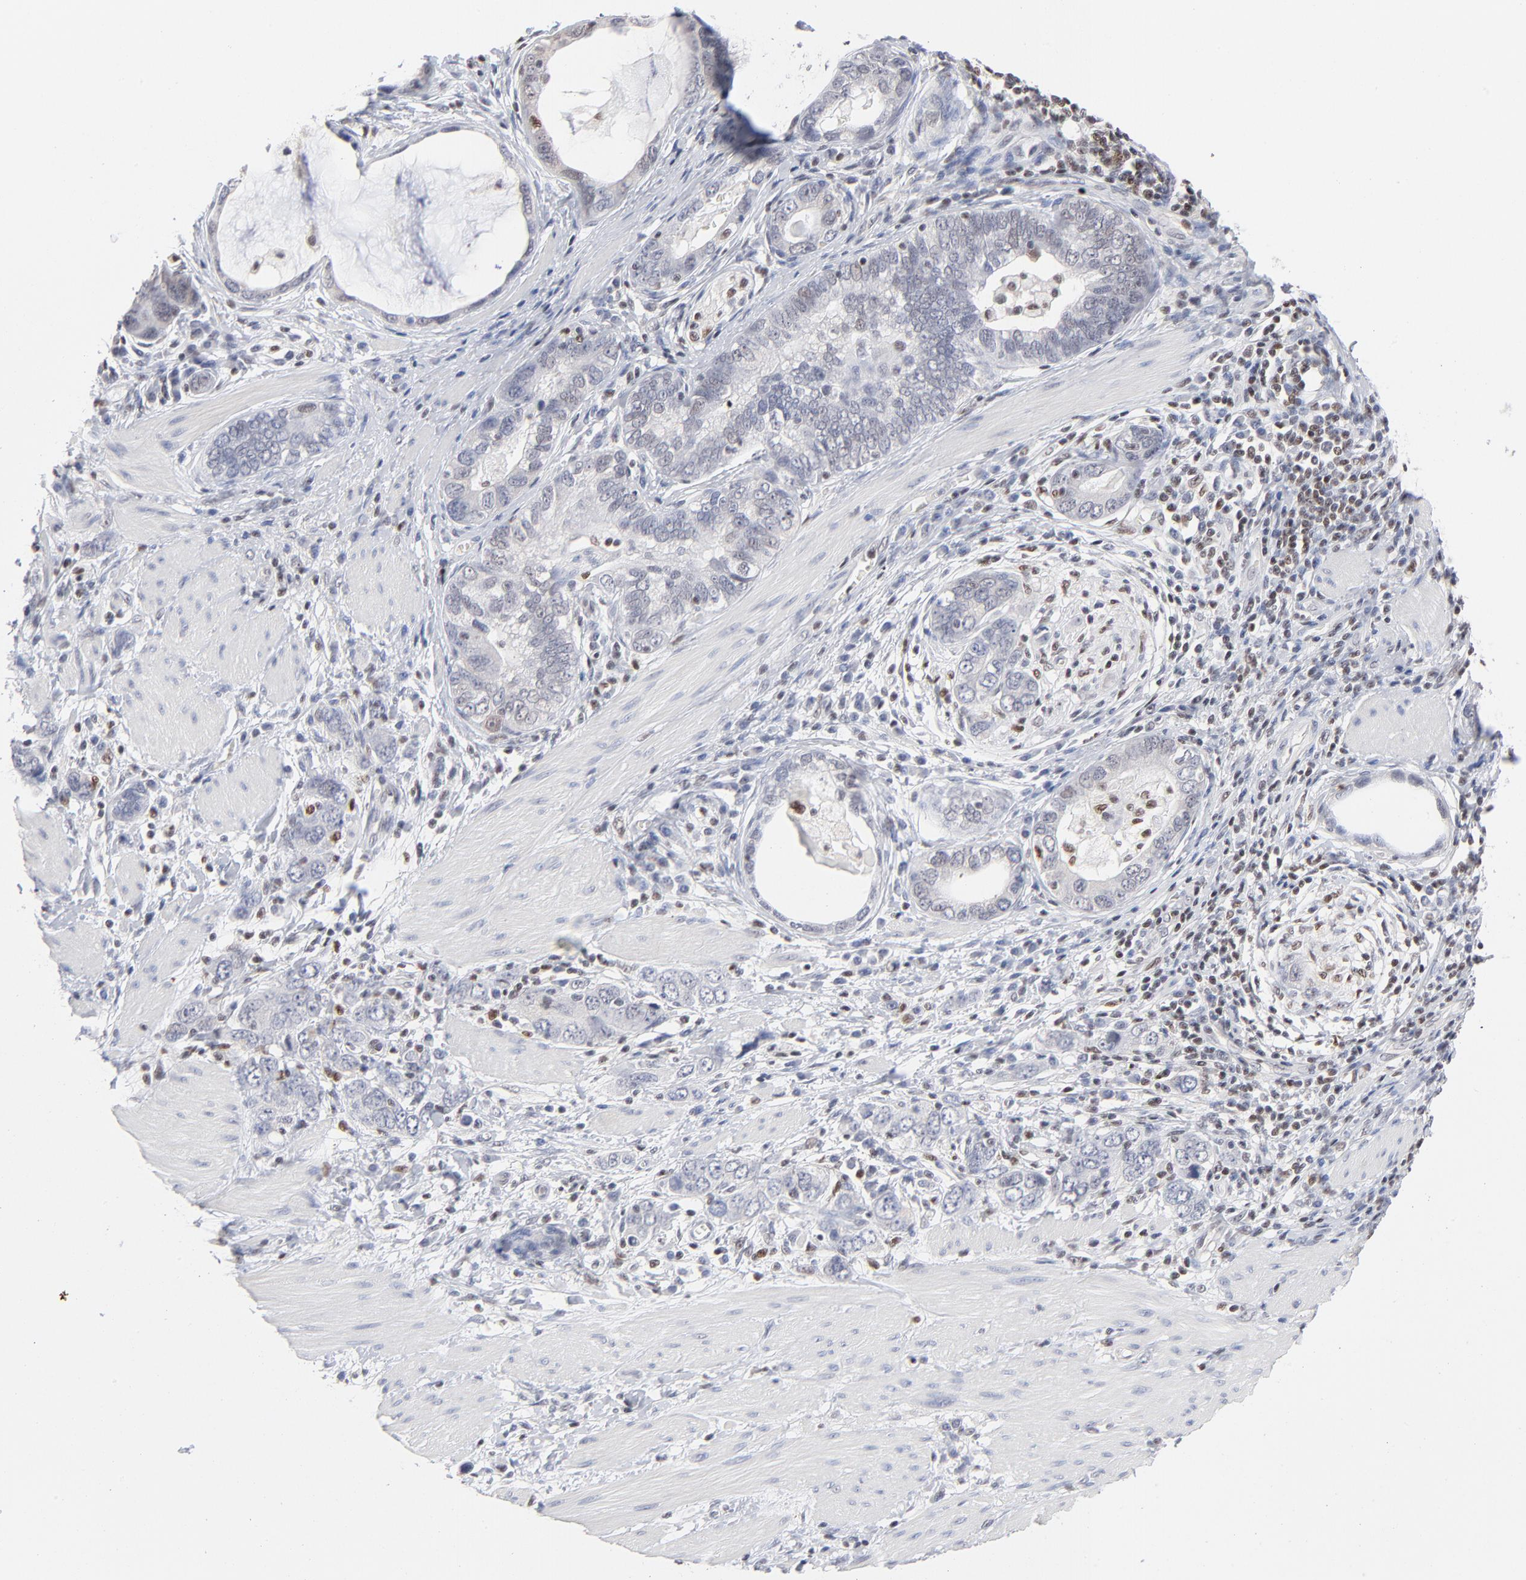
{"staining": {"intensity": "negative", "quantity": "none", "location": "none"}, "tissue": "stomach cancer", "cell_type": "Tumor cells", "image_type": "cancer", "snomed": [{"axis": "morphology", "description": "Adenocarcinoma, NOS"}, {"axis": "topography", "description": "Stomach, lower"}], "caption": "This is an immunohistochemistry (IHC) photomicrograph of human stomach adenocarcinoma. There is no staining in tumor cells.", "gene": "MAX", "patient": {"sex": "female", "age": 93}}